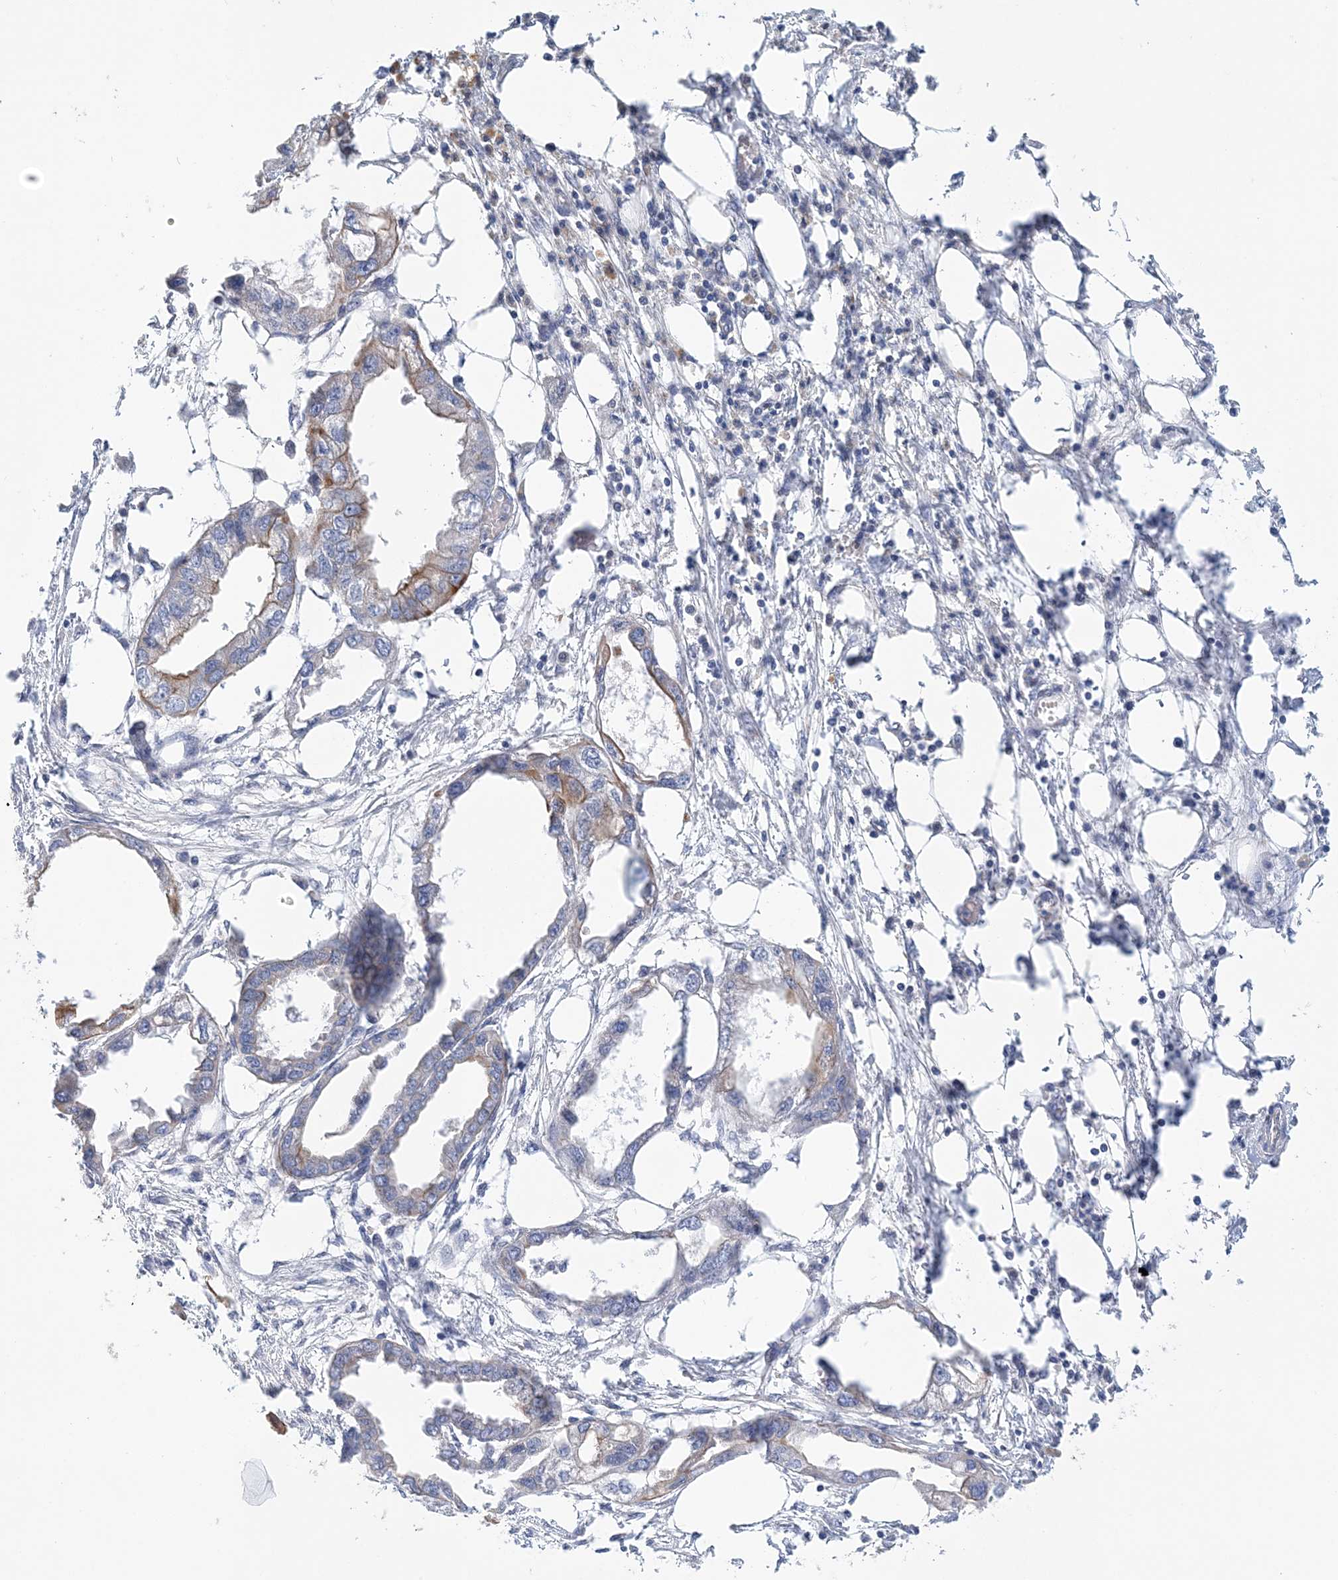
{"staining": {"intensity": "moderate", "quantity": "<25%", "location": "cytoplasmic/membranous"}, "tissue": "endometrial cancer", "cell_type": "Tumor cells", "image_type": "cancer", "snomed": [{"axis": "morphology", "description": "Adenocarcinoma, NOS"}, {"axis": "morphology", "description": "Adenocarcinoma, metastatic, NOS"}, {"axis": "topography", "description": "Adipose tissue"}, {"axis": "topography", "description": "Endometrium"}], "caption": "High-magnification brightfield microscopy of endometrial cancer stained with DAB (brown) and counterstained with hematoxylin (blue). tumor cells exhibit moderate cytoplasmic/membranous expression is seen in approximately<25% of cells. The staining was performed using DAB (3,3'-diaminobenzidine) to visualize the protein expression in brown, while the nuclei were stained in blue with hematoxylin (Magnification: 20x).", "gene": "LRRIQ4", "patient": {"sex": "female", "age": 67}}